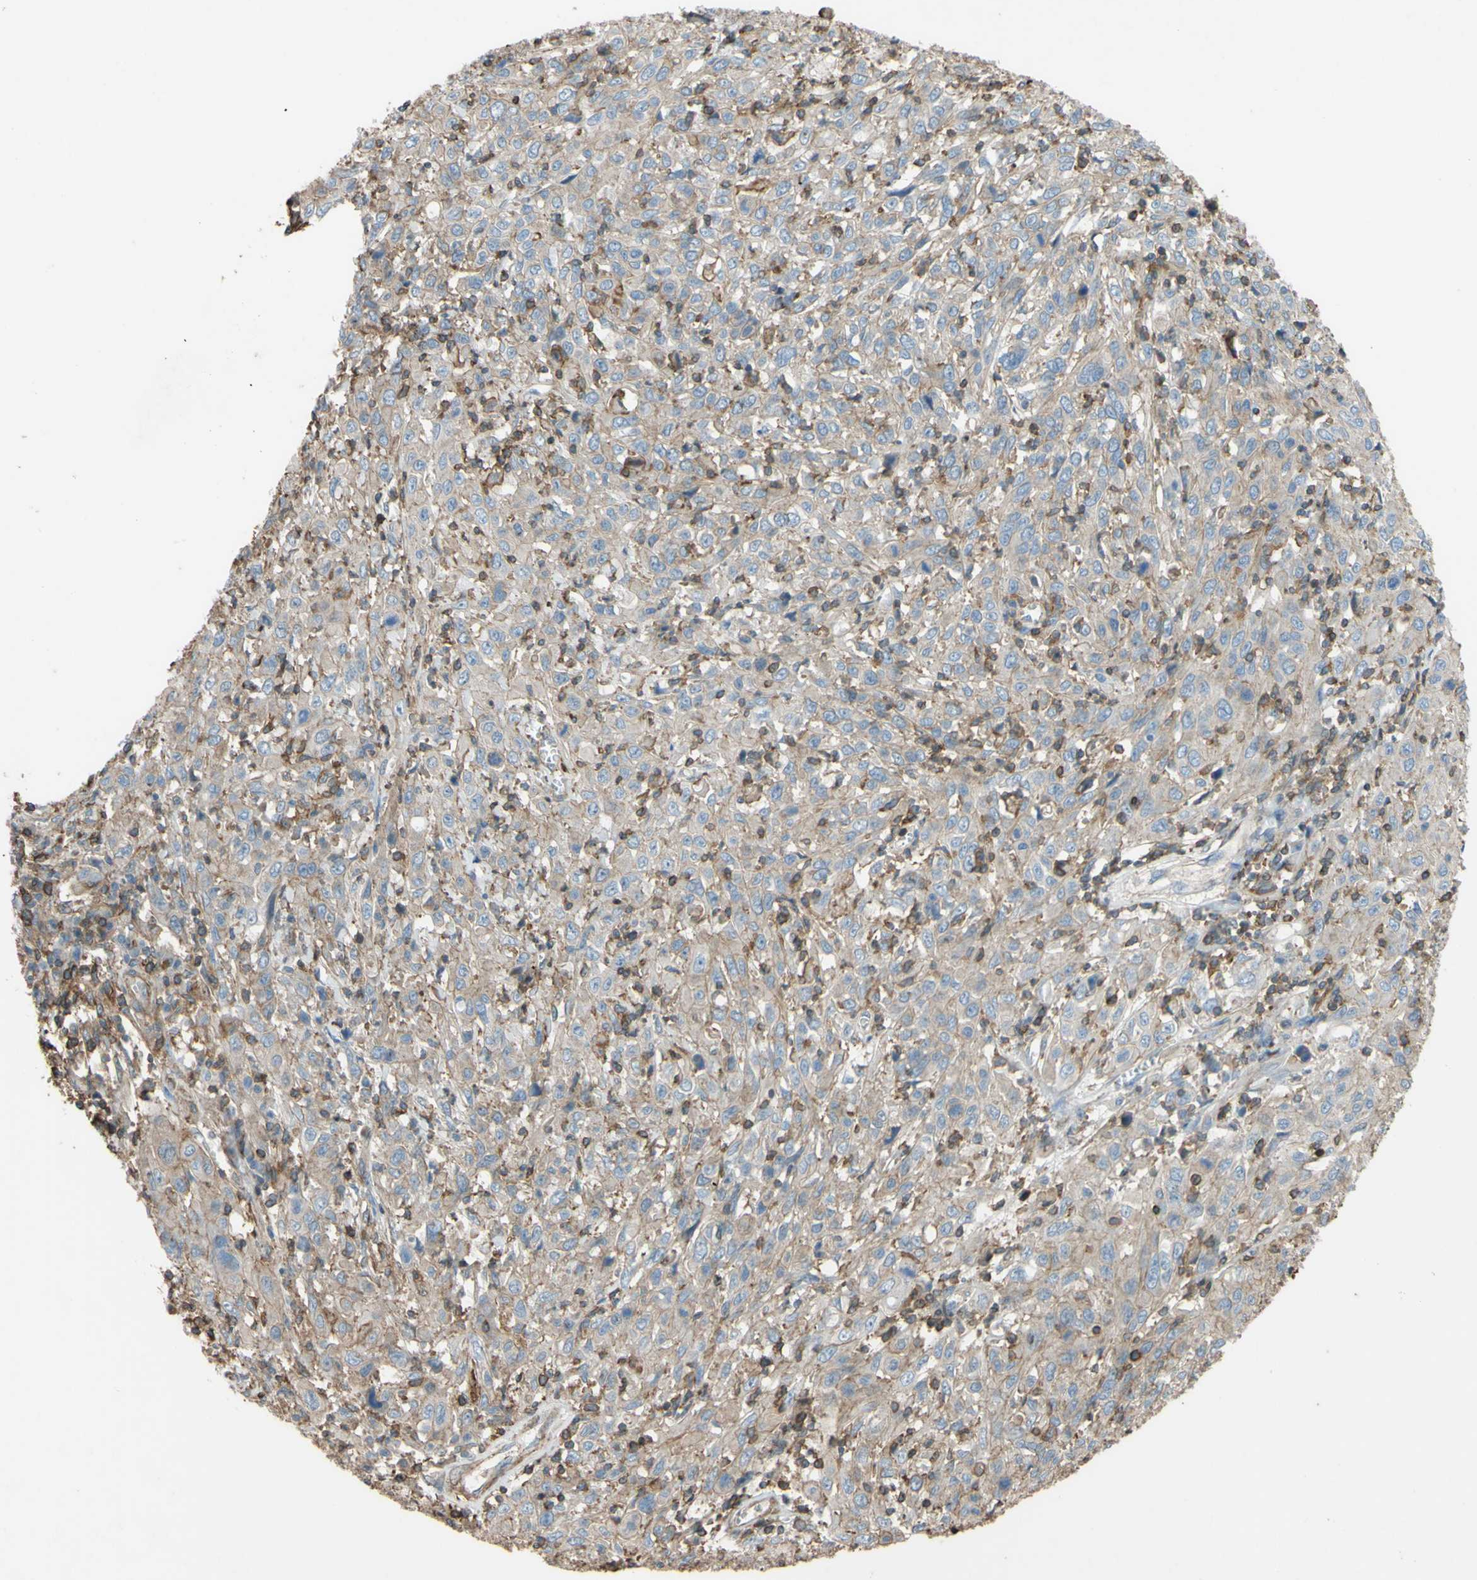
{"staining": {"intensity": "weak", "quantity": "25%-75%", "location": "cytoplasmic/membranous"}, "tissue": "cervical cancer", "cell_type": "Tumor cells", "image_type": "cancer", "snomed": [{"axis": "morphology", "description": "Squamous cell carcinoma, NOS"}, {"axis": "topography", "description": "Cervix"}], "caption": "DAB (3,3'-diaminobenzidine) immunohistochemical staining of human cervical squamous cell carcinoma displays weak cytoplasmic/membranous protein staining in about 25%-75% of tumor cells.", "gene": "ADD3", "patient": {"sex": "female", "age": 46}}